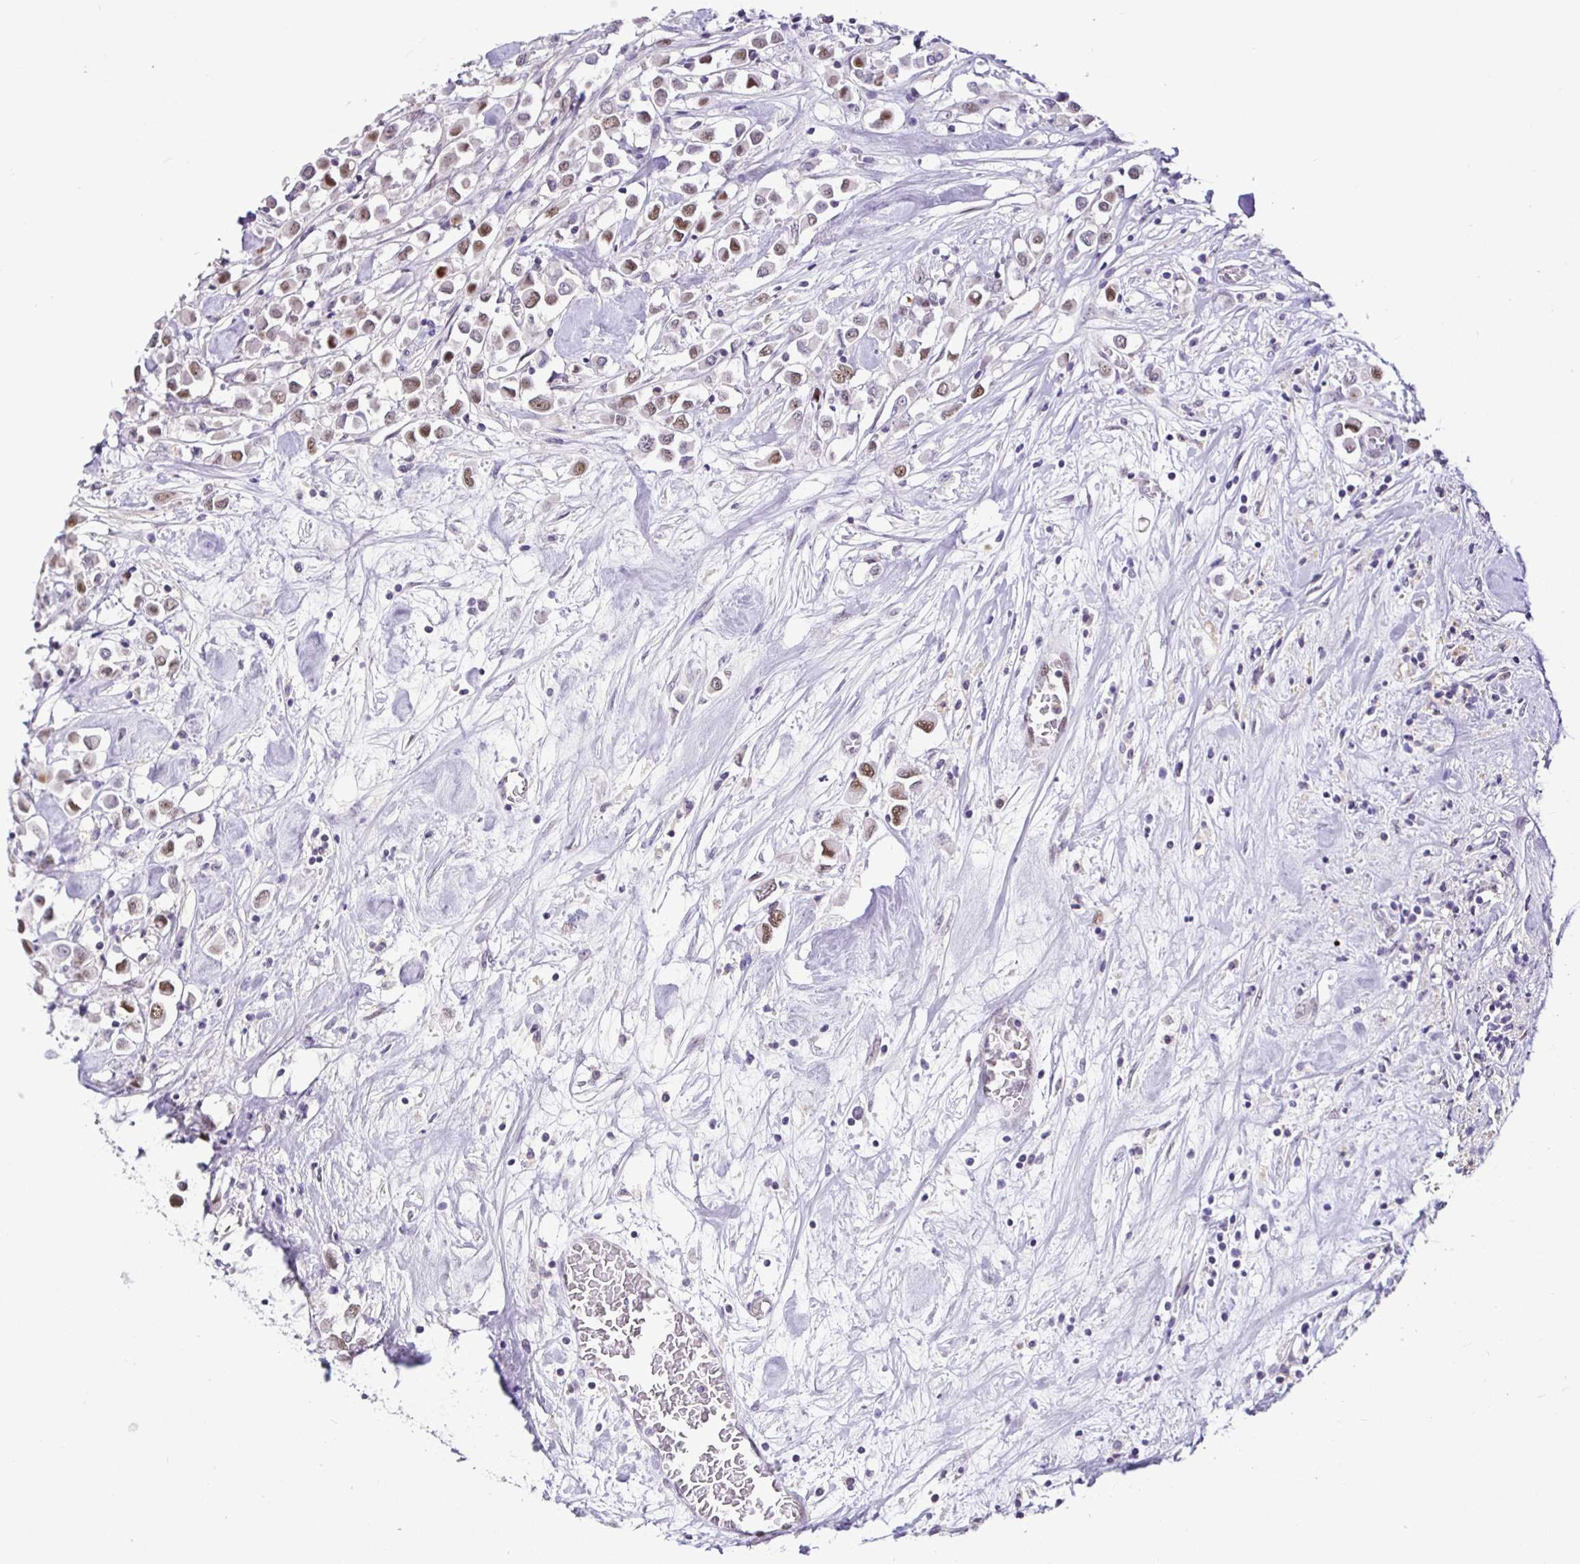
{"staining": {"intensity": "moderate", "quantity": "25%-75%", "location": "nuclear"}, "tissue": "breast cancer", "cell_type": "Tumor cells", "image_type": "cancer", "snomed": [{"axis": "morphology", "description": "Duct carcinoma"}, {"axis": "topography", "description": "Breast"}], "caption": "DAB immunohistochemical staining of human intraductal carcinoma (breast) demonstrates moderate nuclear protein staining in about 25%-75% of tumor cells. The staining was performed using DAB (3,3'-diaminobenzidine), with brown indicating positive protein expression. Nuclei are stained blue with hematoxylin.", "gene": "NUP188", "patient": {"sex": "female", "age": 61}}